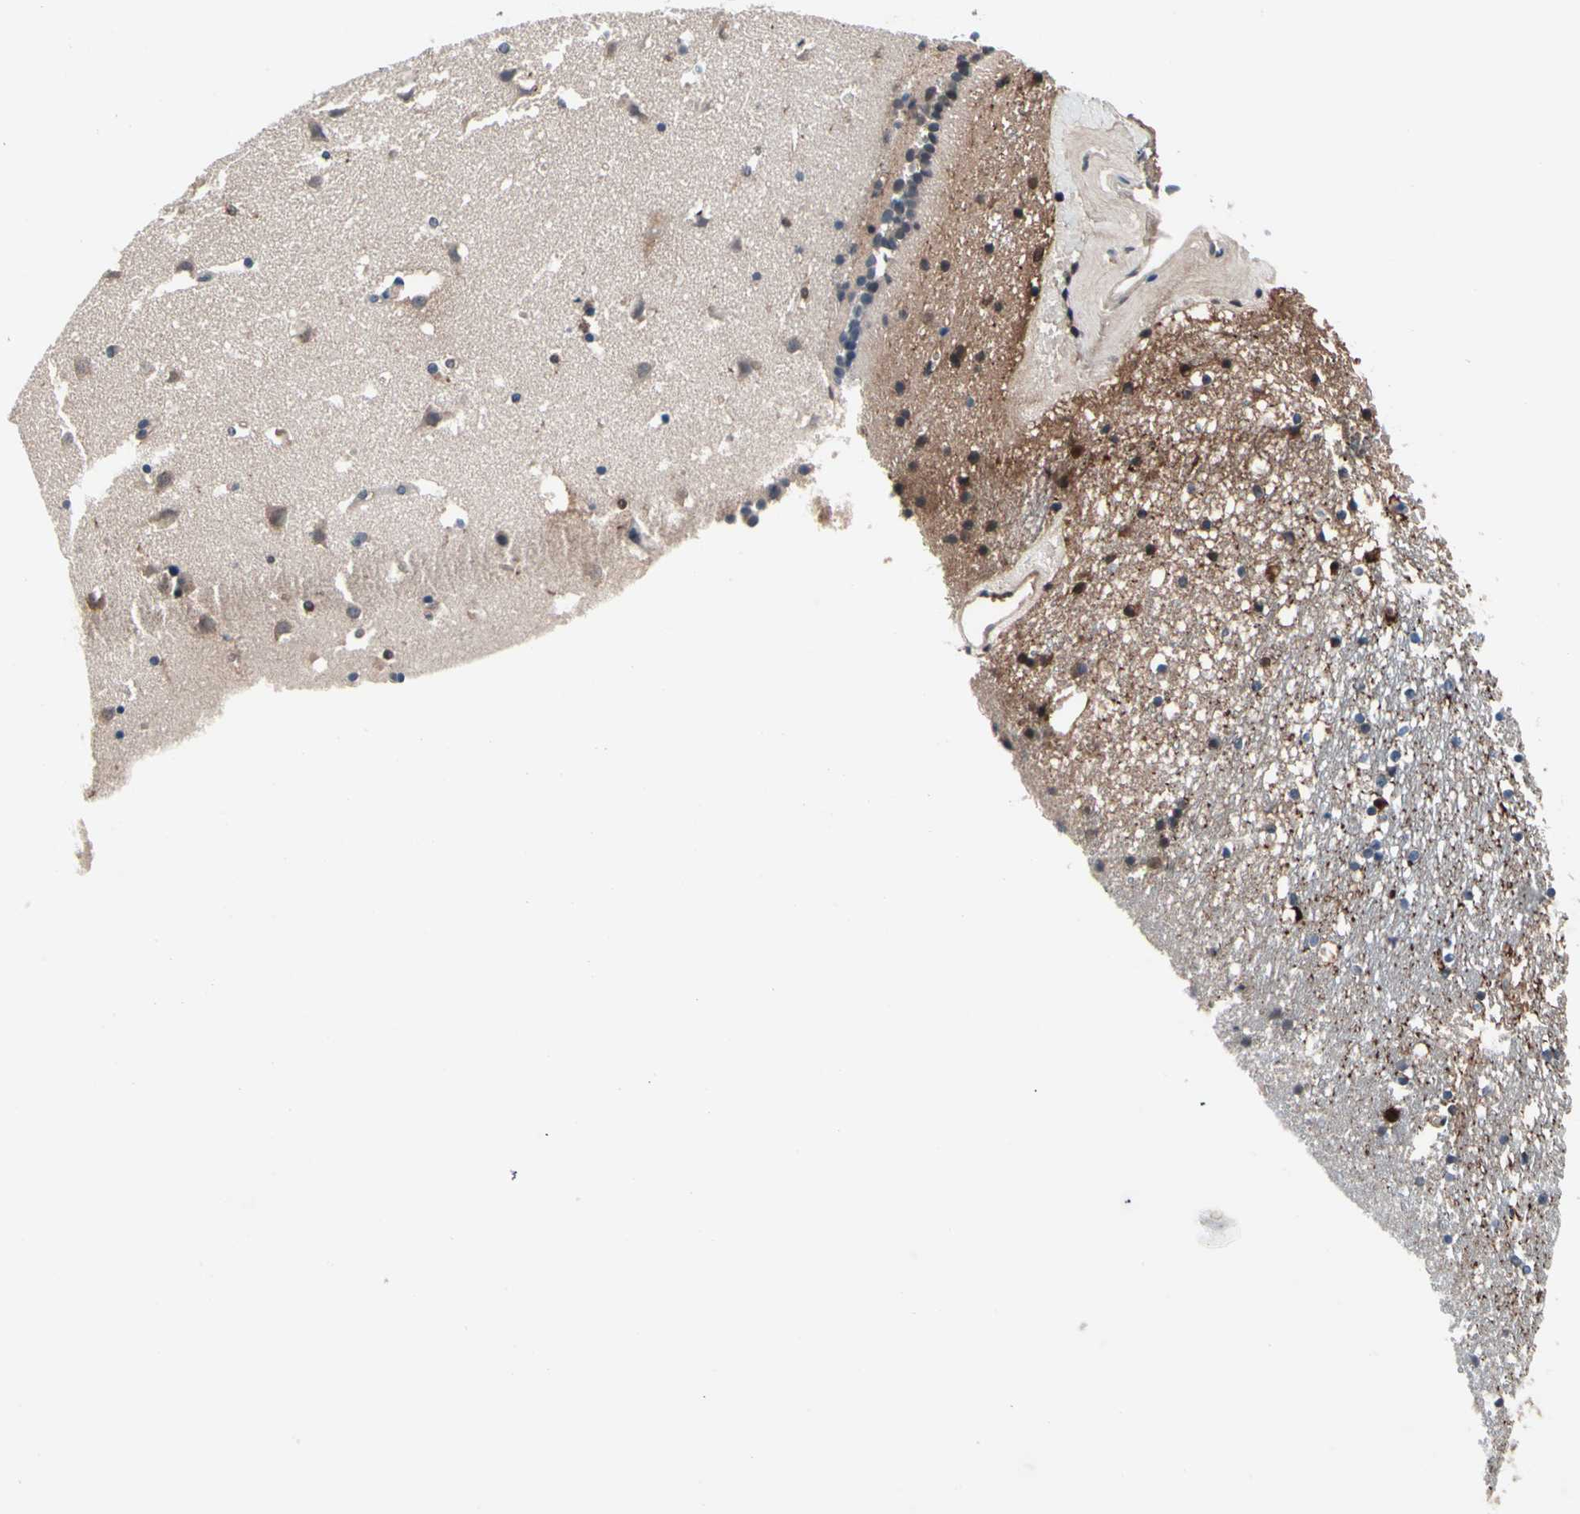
{"staining": {"intensity": "strong", "quantity": "25%-75%", "location": "cytoplasmic/membranous"}, "tissue": "caudate", "cell_type": "Glial cells", "image_type": "normal", "snomed": [{"axis": "morphology", "description": "Normal tissue, NOS"}, {"axis": "topography", "description": "Lateral ventricle wall"}], "caption": "IHC histopathology image of benign human caudate stained for a protein (brown), which reveals high levels of strong cytoplasmic/membranous expression in about 25%-75% of glial cells.", "gene": "PRDX6", "patient": {"sex": "male", "age": 45}}